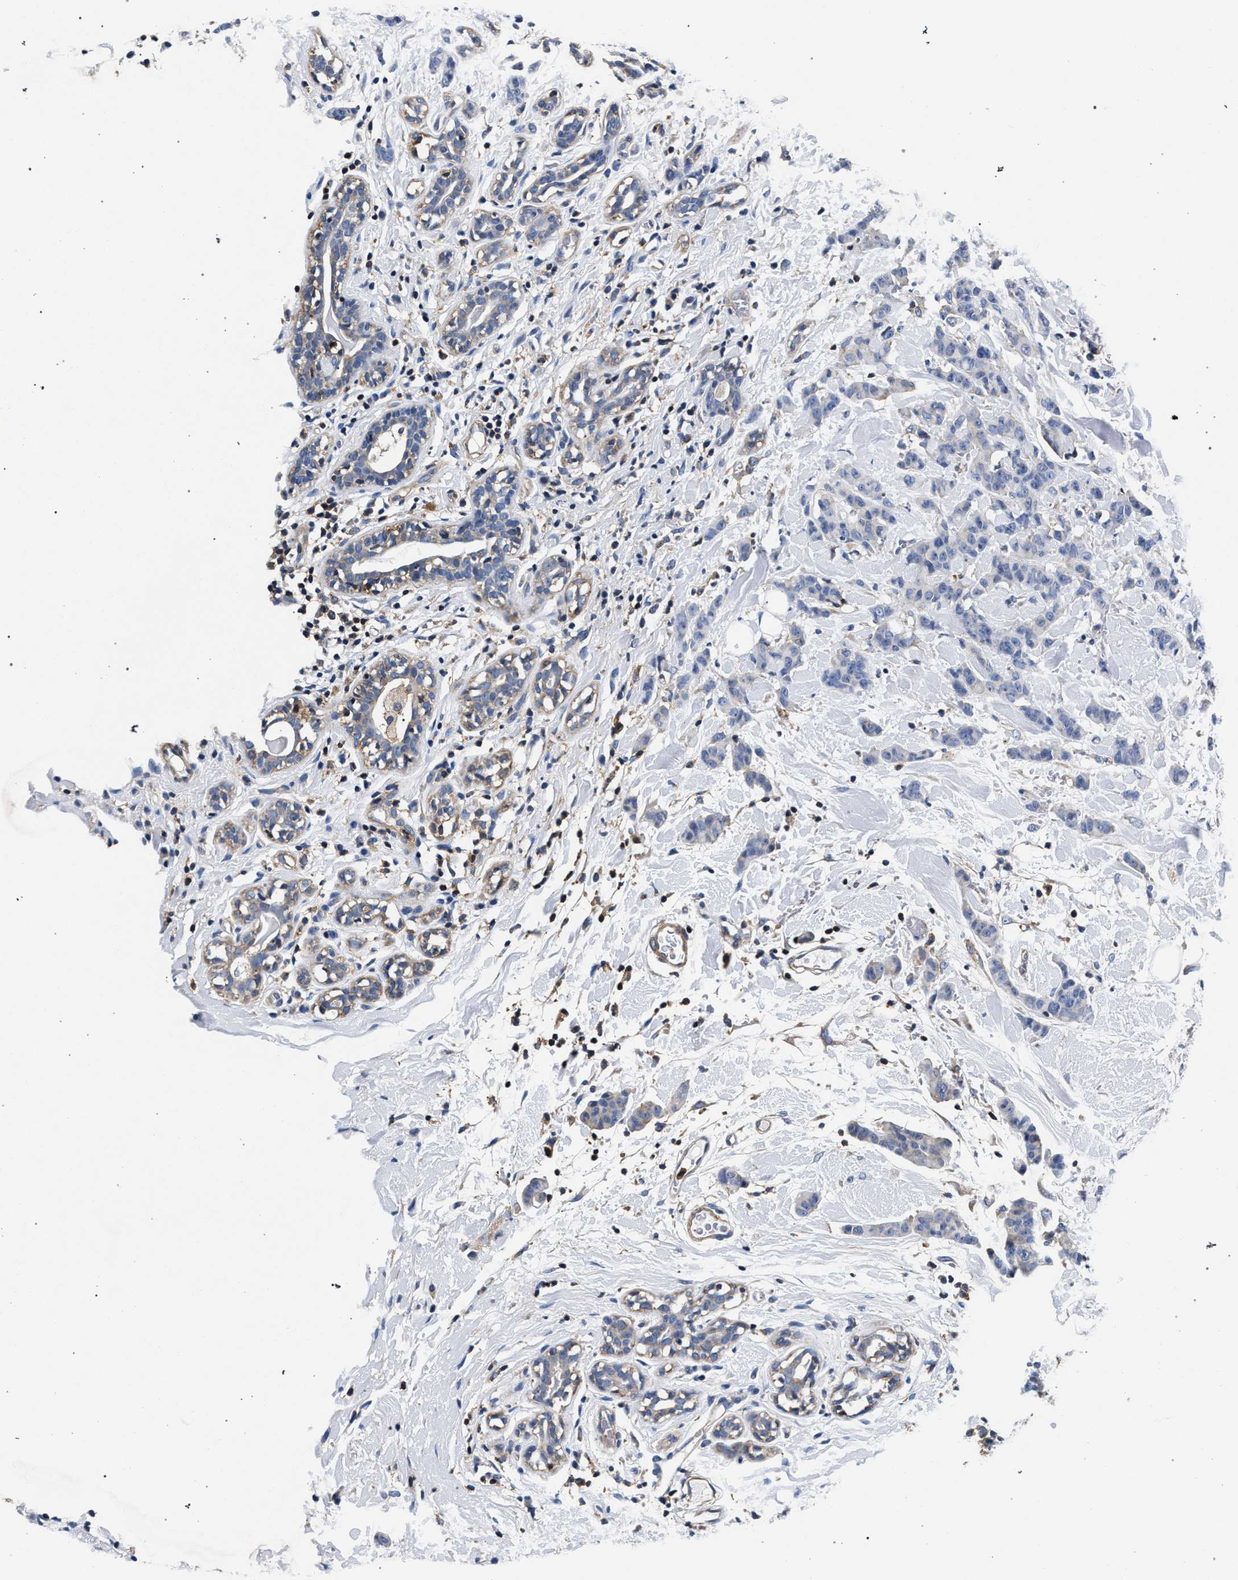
{"staining": {"intensity": "negative", "quantity": "none", "location": "none"}, "tissue": "breast cancer", "cell_type": "Tumor cells", "image_type": "cancer", "snomed": [{"axis": "morphology", "description": "Normal tissue, NOS"}, {"axis": "morphology", "description": "Duct carcinoma"}, {"axis": "topography", "description": "Breast"}], "caption": "Tumor cells show no significant protein positivity in breast cancer.", "gene": "LASP1", "patient": {"sex": "female", "age": 40}}